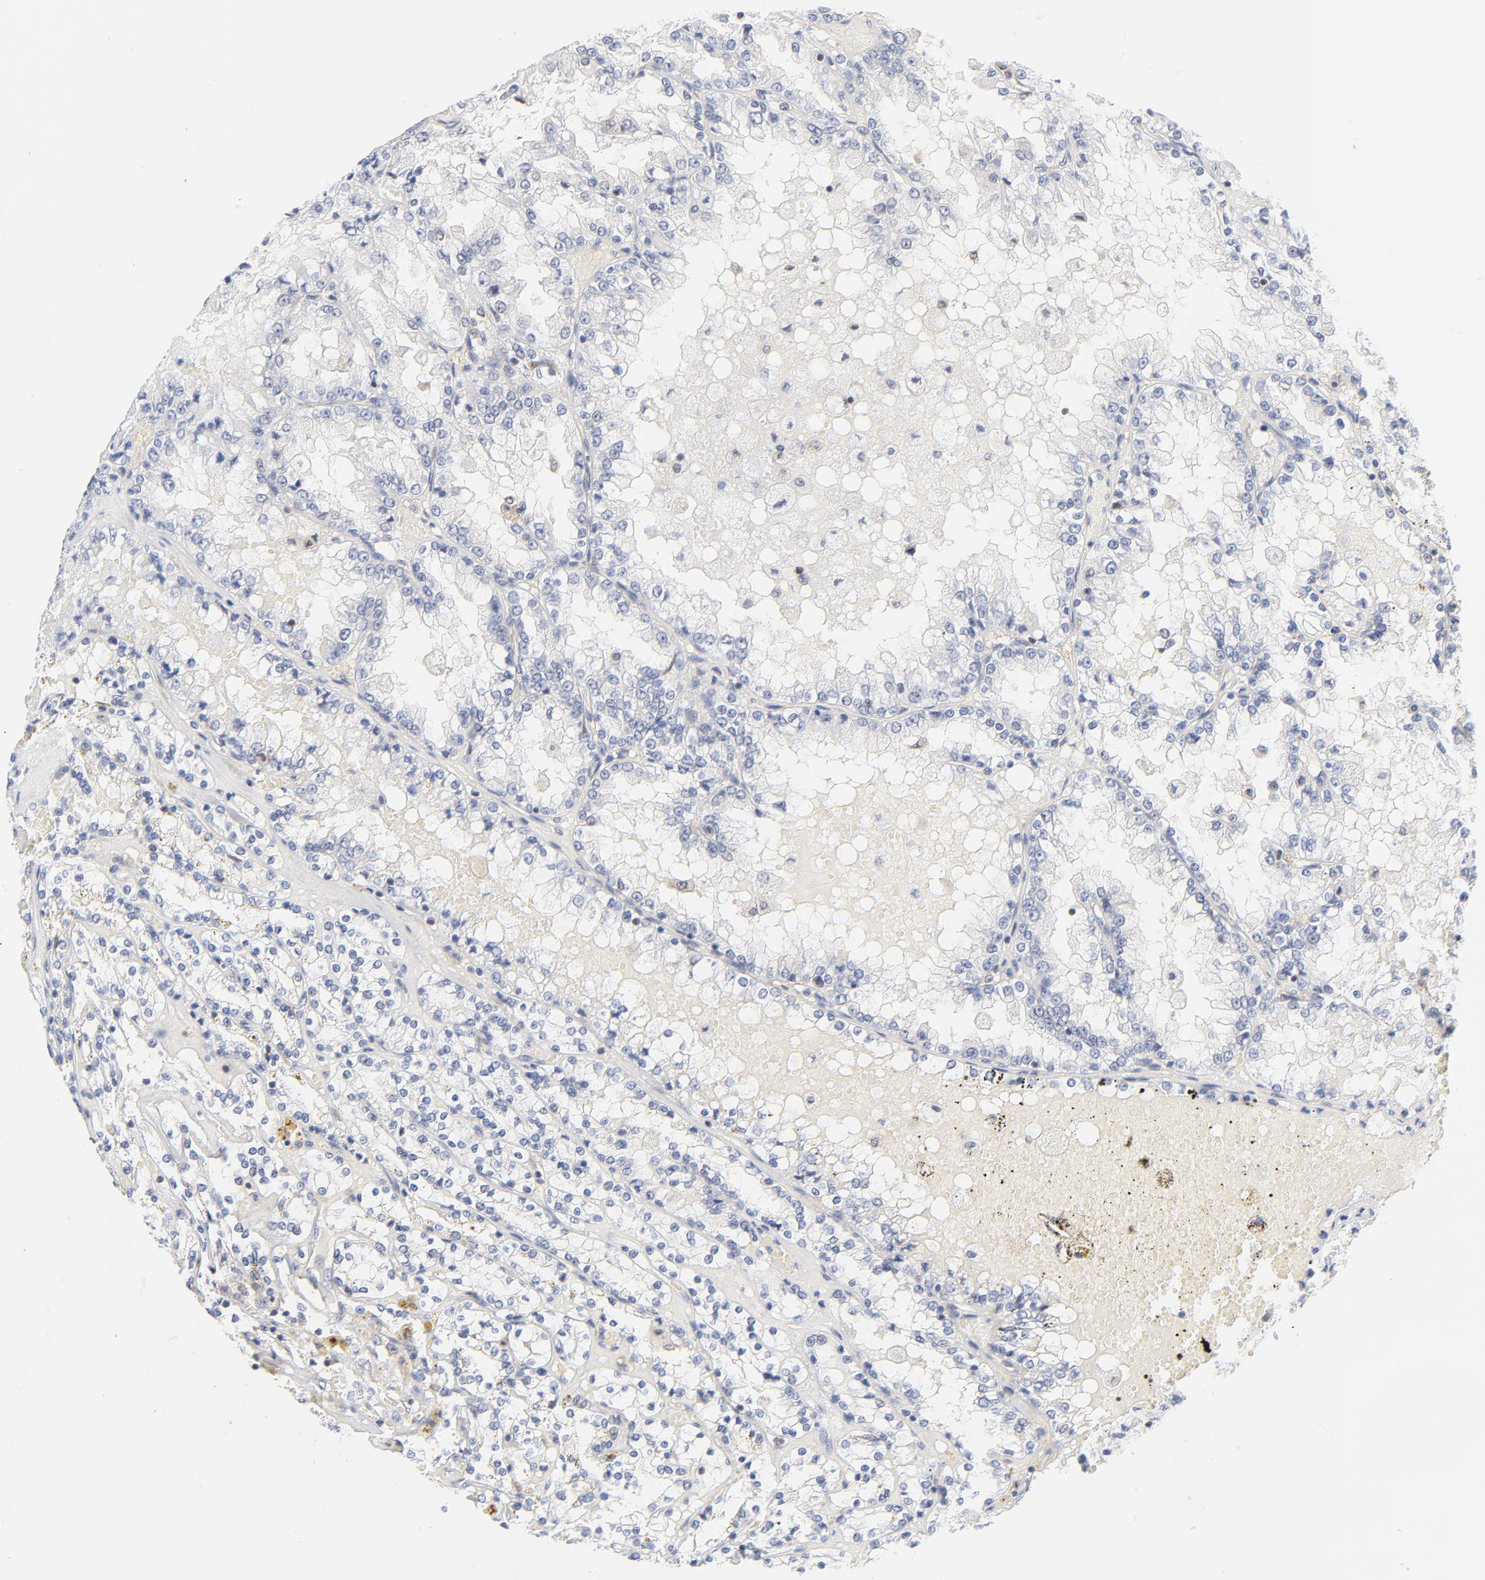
{"staining": {"intensity": "negative", "quantity": "none", "location": "none"}, "tissue": "renal cancer", "cell_type": "Tumor cells", "image_type": "cancer", "snomed": [{"axis": "morphology", "description": "Adenocarcinoma, NOS"}, {"axis": "topography", "description": "Kidney"}], "caption": "Tumor cells are negative for brown protein staining in renal cancer (adenocarcinoma). (DAB (3,3'-diaminobenzidine) immunohistochemistry with hematoxylin counter stain).", "gene": "CAB39L", "patient": {"sex": "female", "age": 56}}